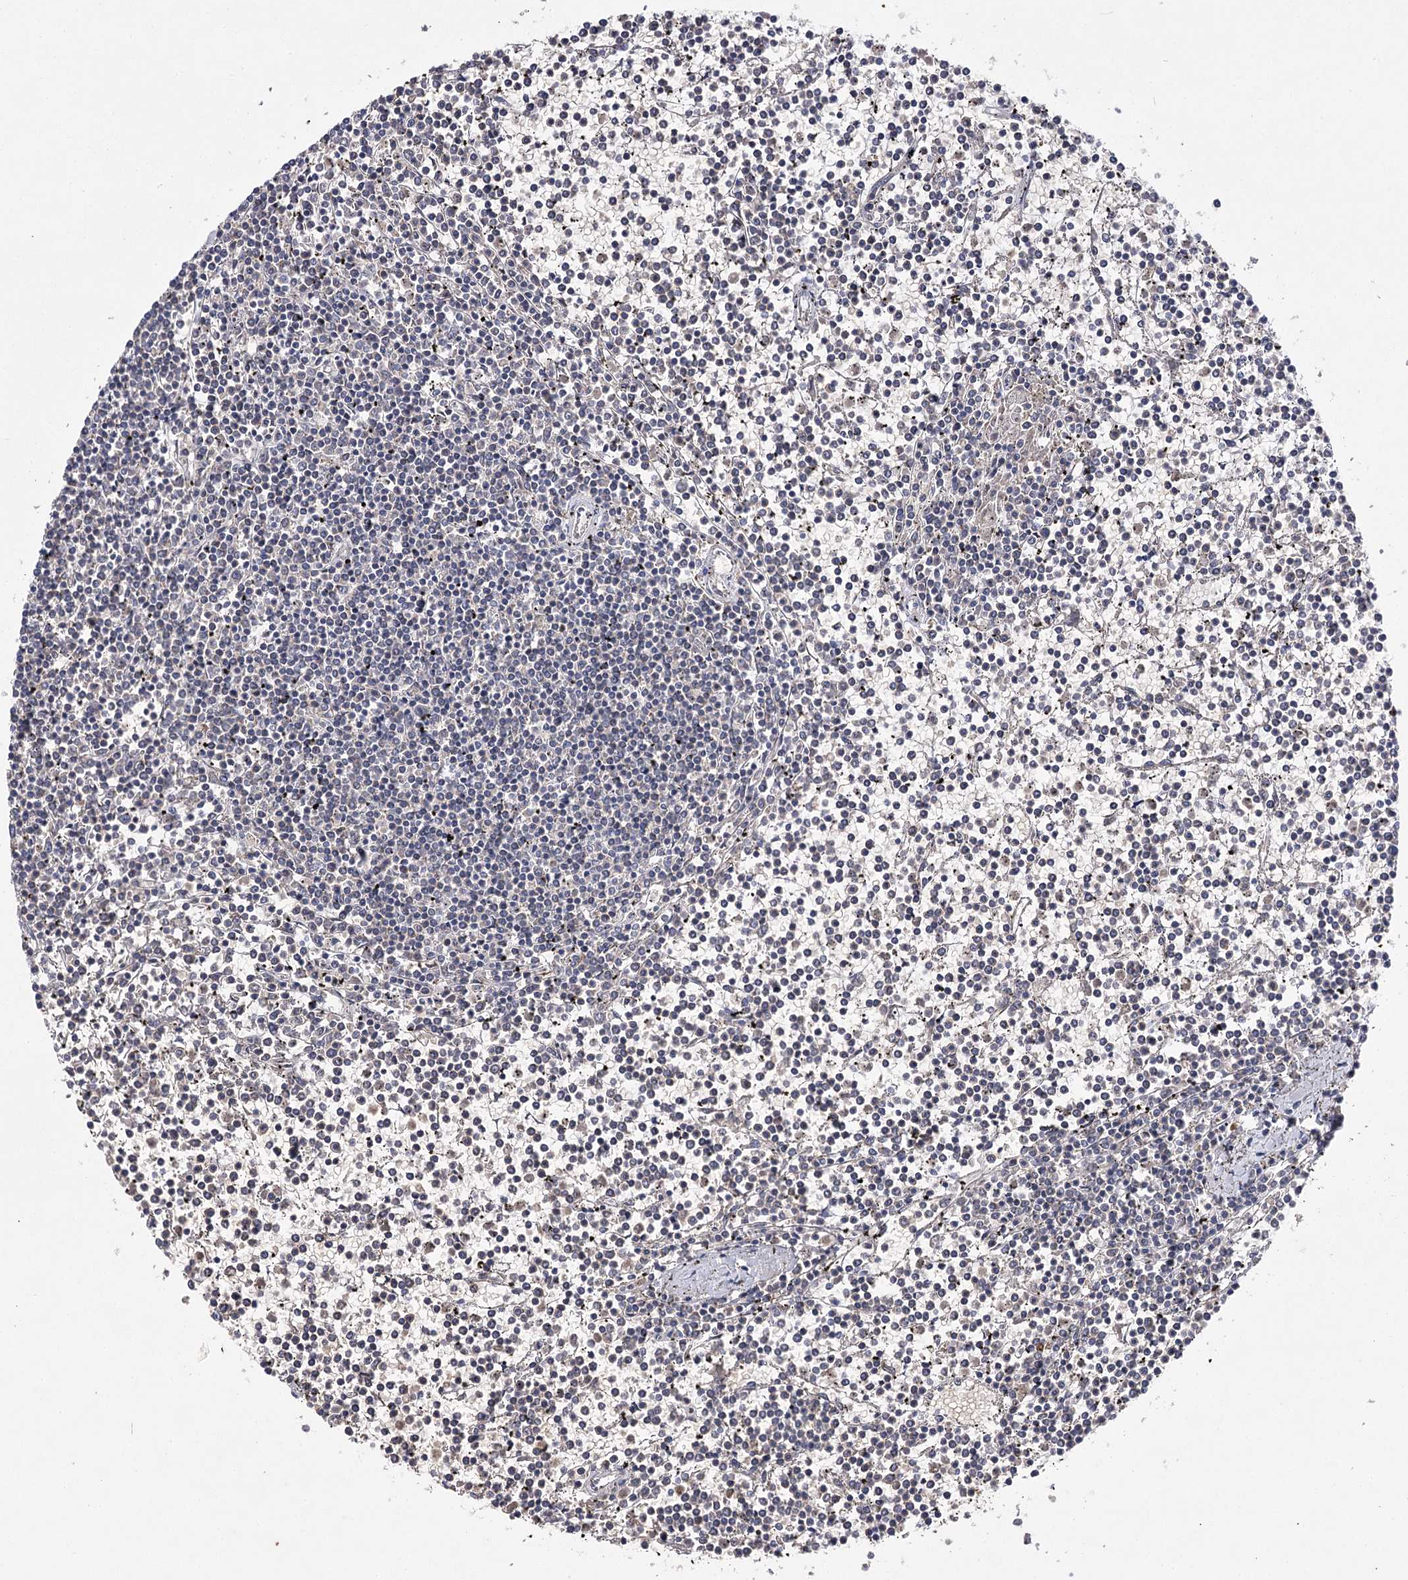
{"staining": {"intensity": "negative", "quantity": "none", "location": "none"}, "tissue": "lymphoma", "cell_type": "Tumor cells", "image_type": "cancer", "snomed": [{"axis": "morphology", "description": "Malignant lymphoma, non-Hodgkin's type, Low grade"}, {"axis": "topography", "description": "Spleen"}], "caption": "This micrograph is of lymphoma stained with immunohistochemistry (IHC) to label a protein in brown with the nuclei are counter-stained blue. There is no staining in tumor cells.", "gene": "AURKC", "patient": {"sex": "female", "age": 19}}